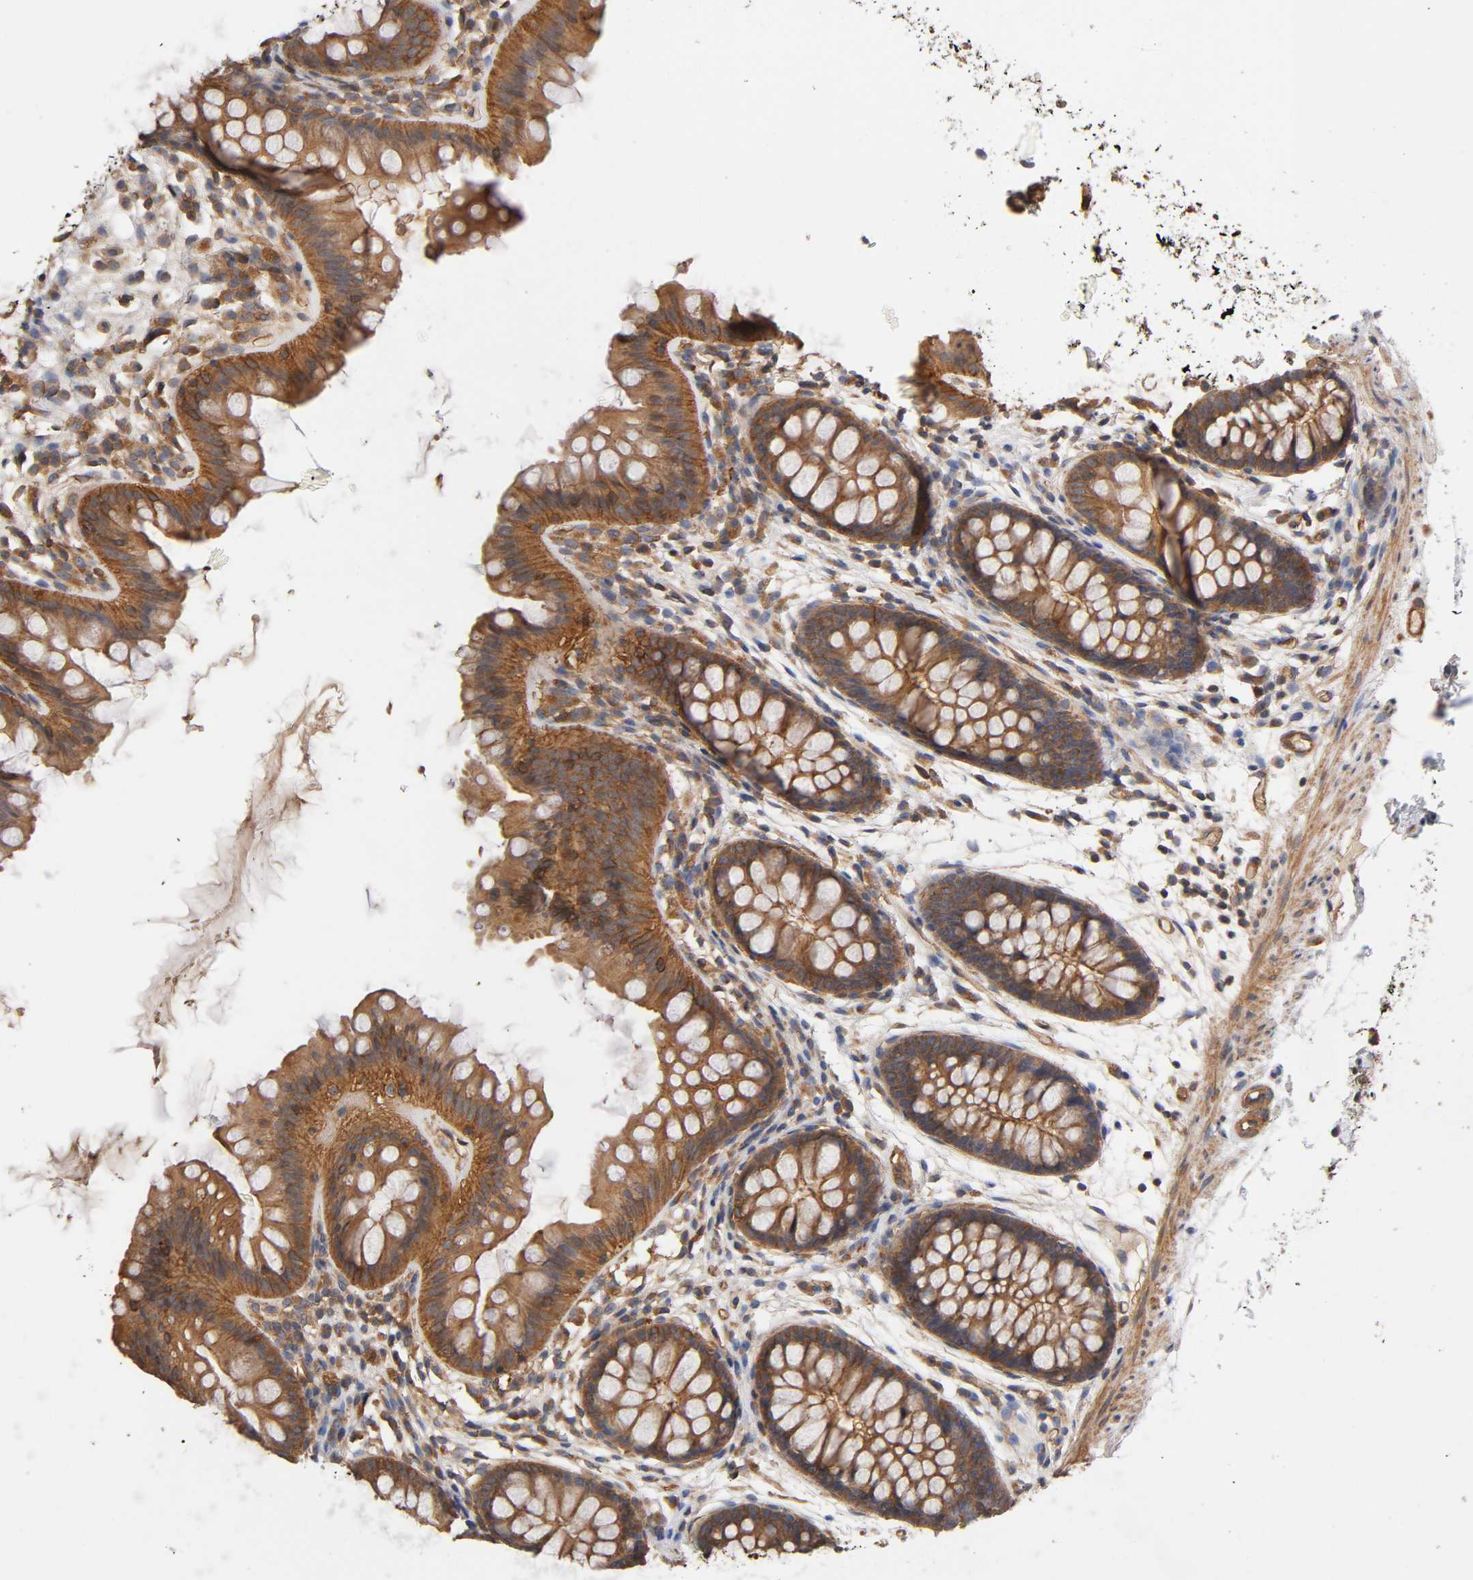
{"staining": {"intensity": "moderate", "quantity": ">75%", "location": "cytoplasmic/membranous"}, "tissue": "colon", "cell_type": "Endothelial cells", "image_type": "normal", "snomed": [{"axis": "morphology", "description": "Normal tissue, NOS"}, {"axis": "topography", "description": "Smooth muscle"}, {"axis": "topography", "description": "Colon"}], "caption": "Immunohistochemical staining of benign human colon exhibits medium levels of moderate cytoplasmic/membranous expression in approximately >75% of endothelial cells.", "gene": "LAMTOR2", "patient": {"sex": "male", "age": 67}}